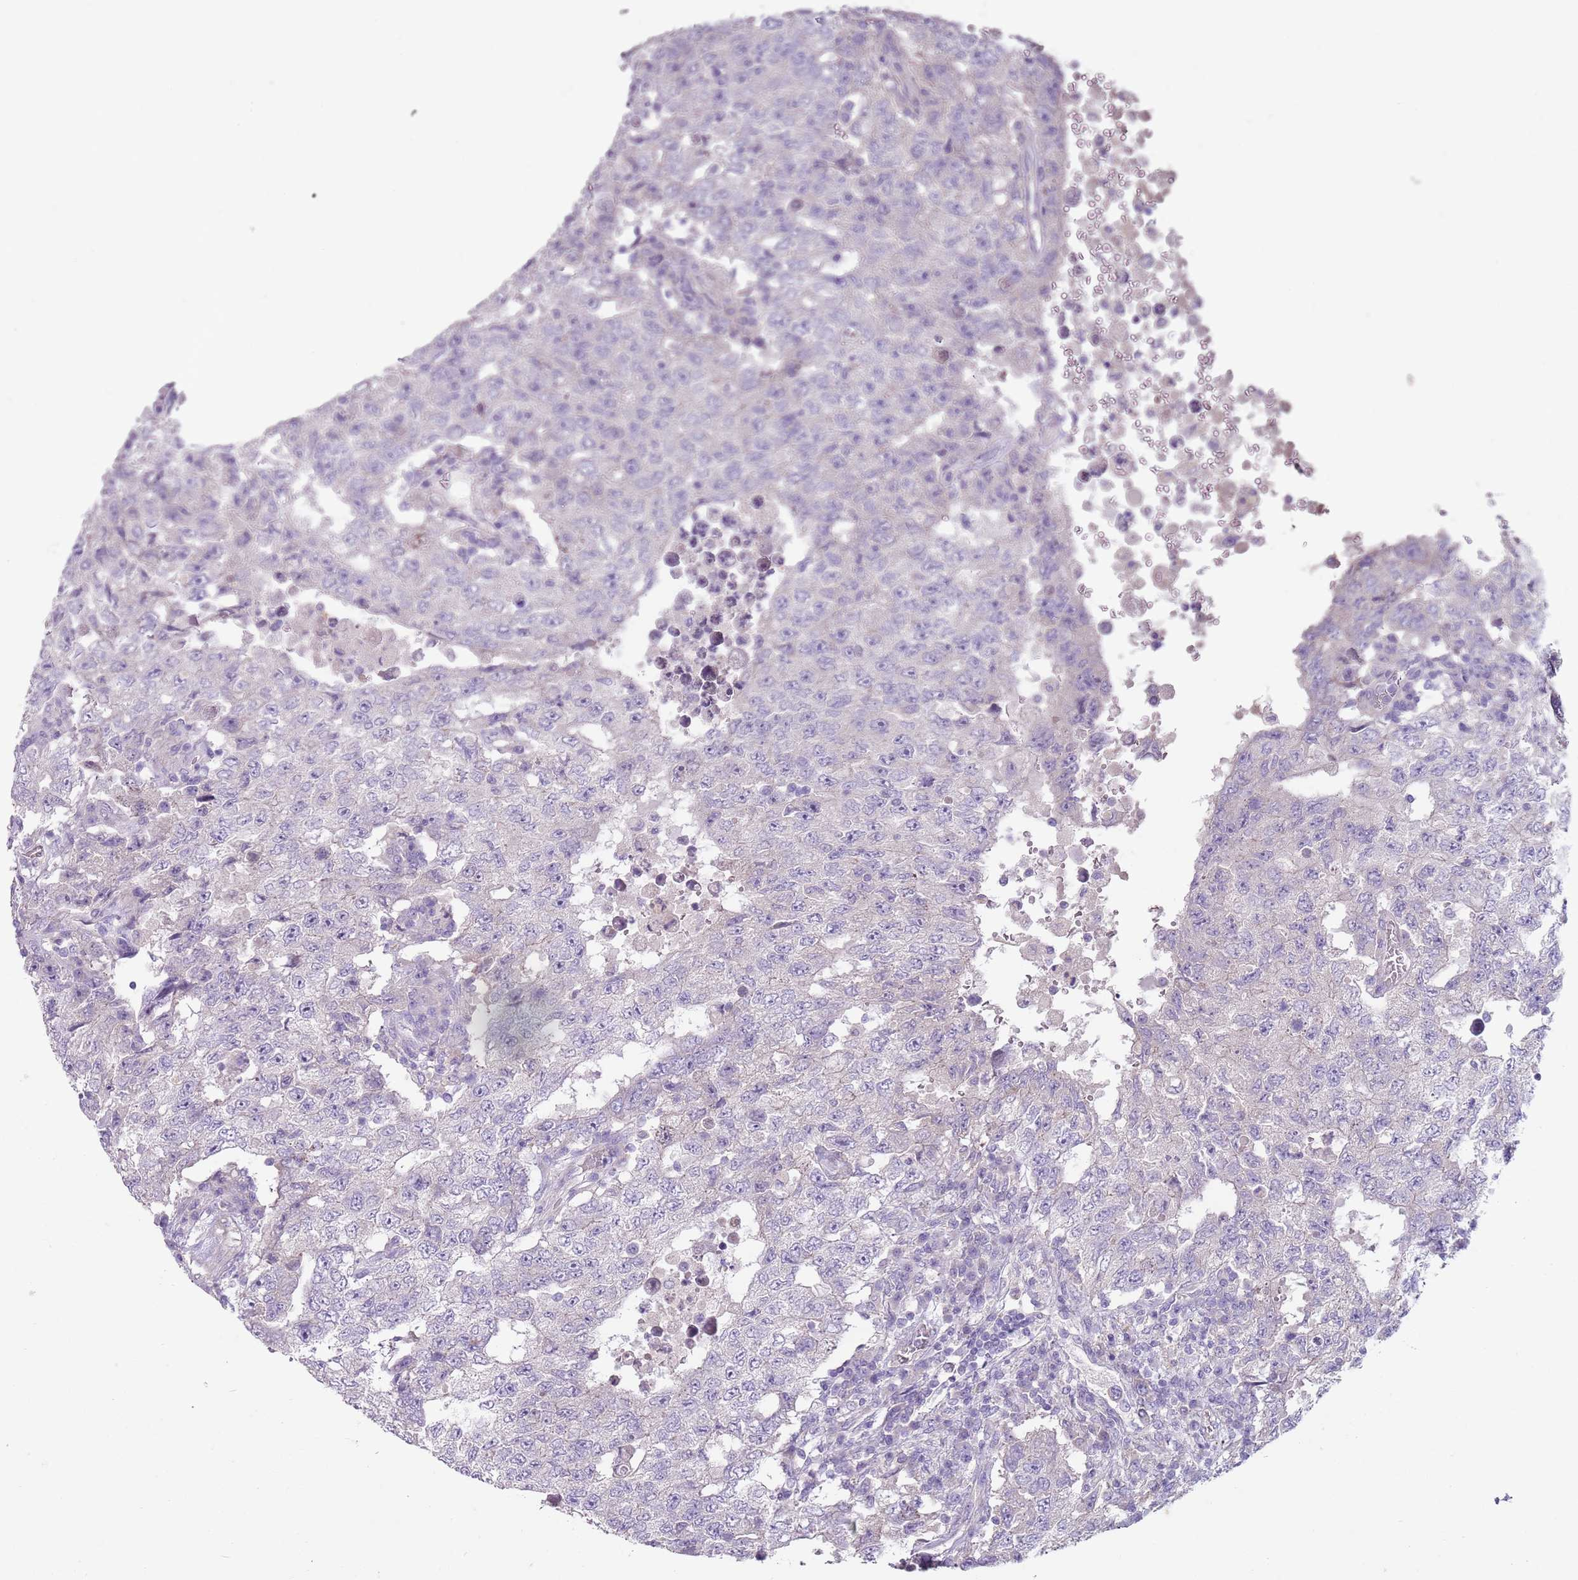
{"staining": {"intensity": "negative", "quantity": "none", "location": "none"}, "tissue": "testis cancer", "cell_type": "Tumor cells", "image_type": "cancer", "snomed": [{"axis": "morphology", "description": "Carcinoma, Embryonal, NOS"}, {"axis": "topography", "description": "Testis"}], "caption": "Immunohistochemistry histopathology image of neoplastic tissue: human testis cancer stained with DAB (3,3'-diaminobenzidine) demonstrates no significant protein positivity in tumor cells. Nuclei are stained in blue.", "gene": "ZNF583", "patient": {"sex": "male", "age": 26}}